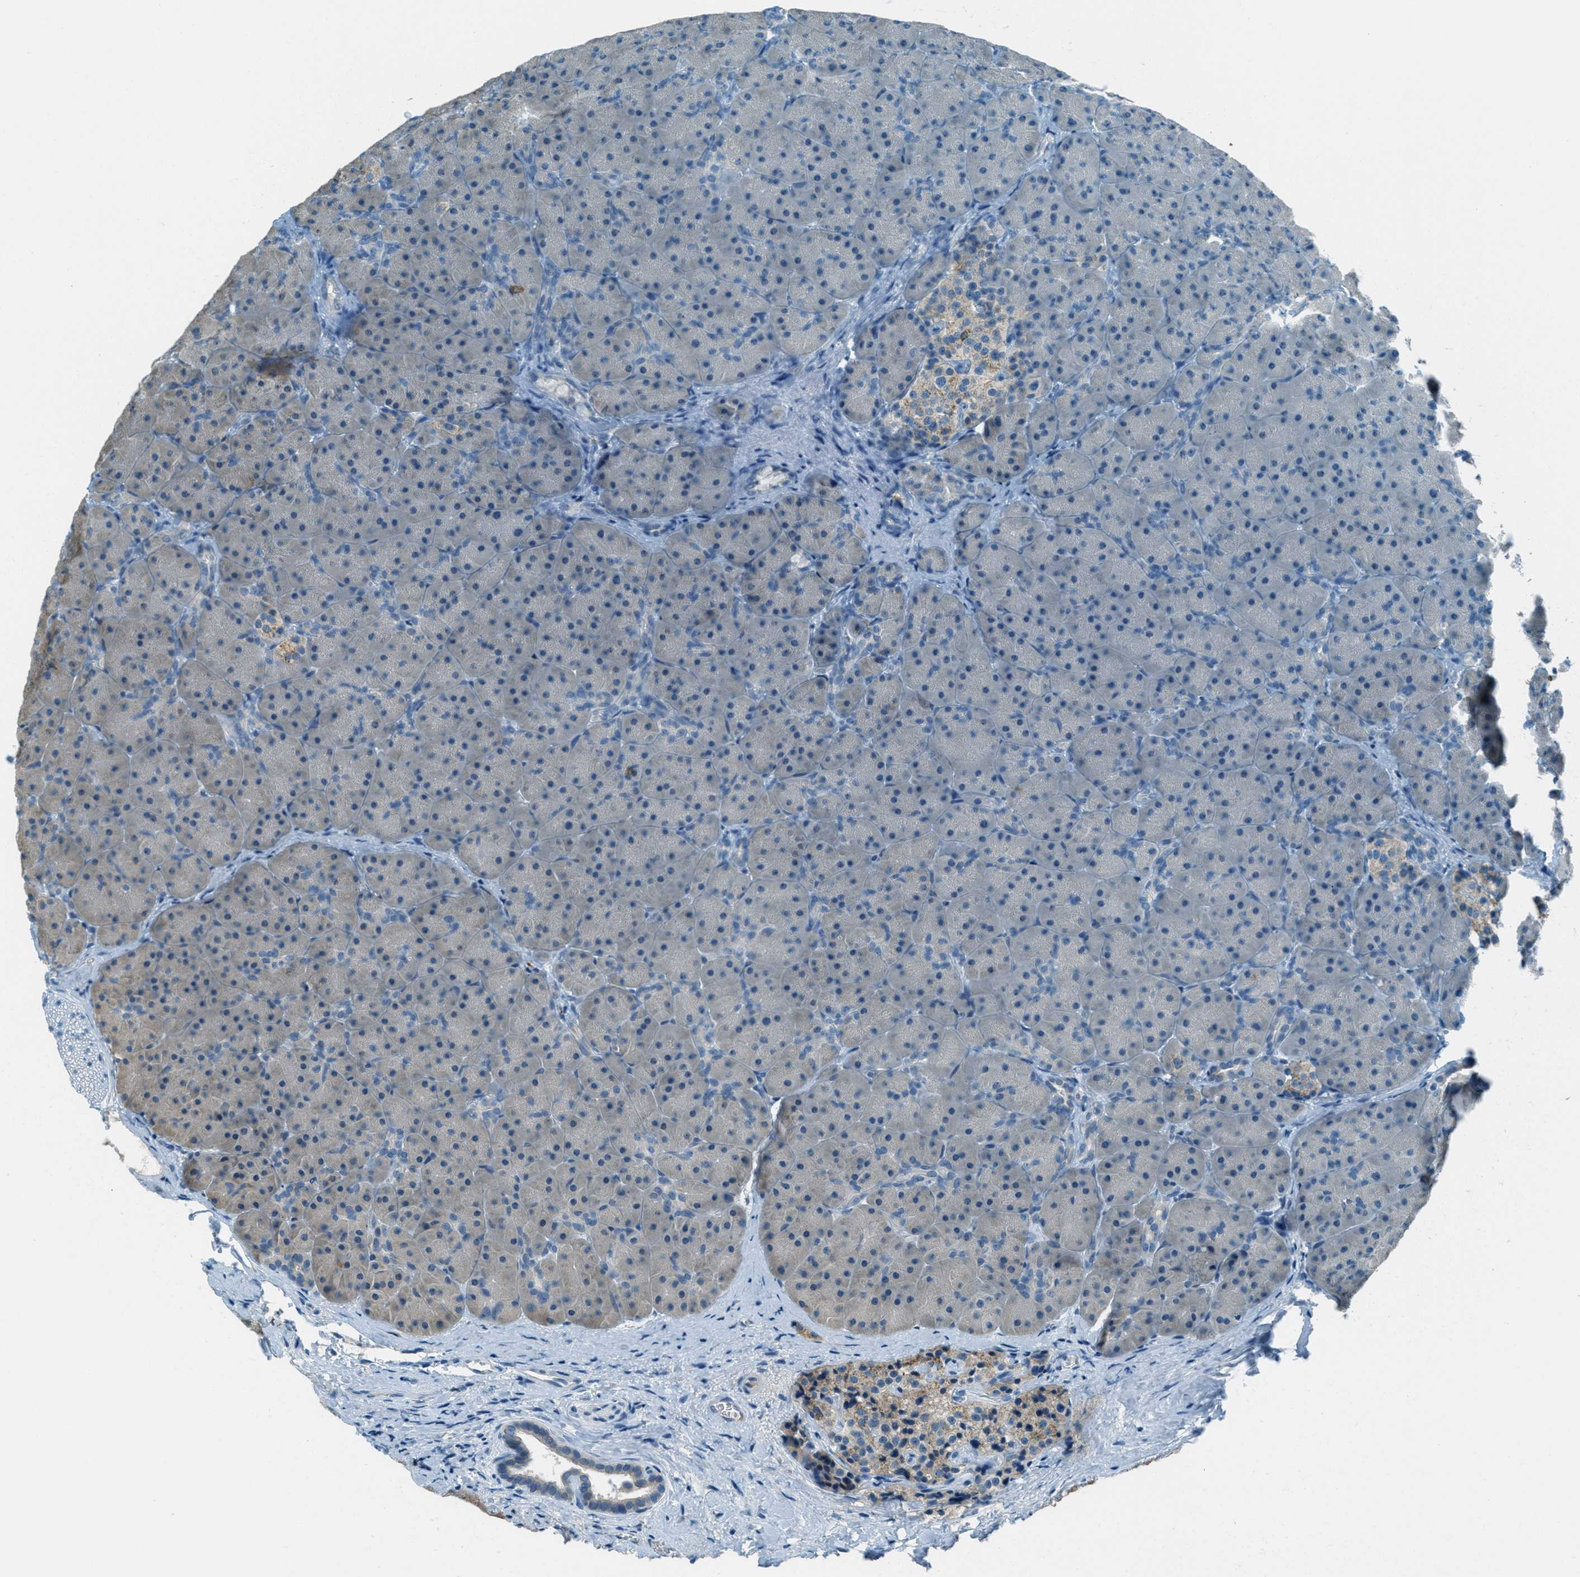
{"staining": {"intensity": "negative", "quantity": "none", "location": "none"}, "tissue": "pancreas", "cell_type": "Exocrine glandular cells", "image_type": "normal", "snomed": [{"axis": "morphology", "description": "Normal tissue, NOS"}, {"axis": "topography", "description": "Pancreas"}], "caption": "This is a histopathology image of immunohistochemistry staining of benign pancreas, which shows no staining in exocrine glandular cells. The staining is performed using DAB (3,3'-diaminobenzidine) brown chromogen with nuclei counter-stained in using hematoxylin.", "gene": "MSLN", "patient": {"sex": "male", "age": 66}}